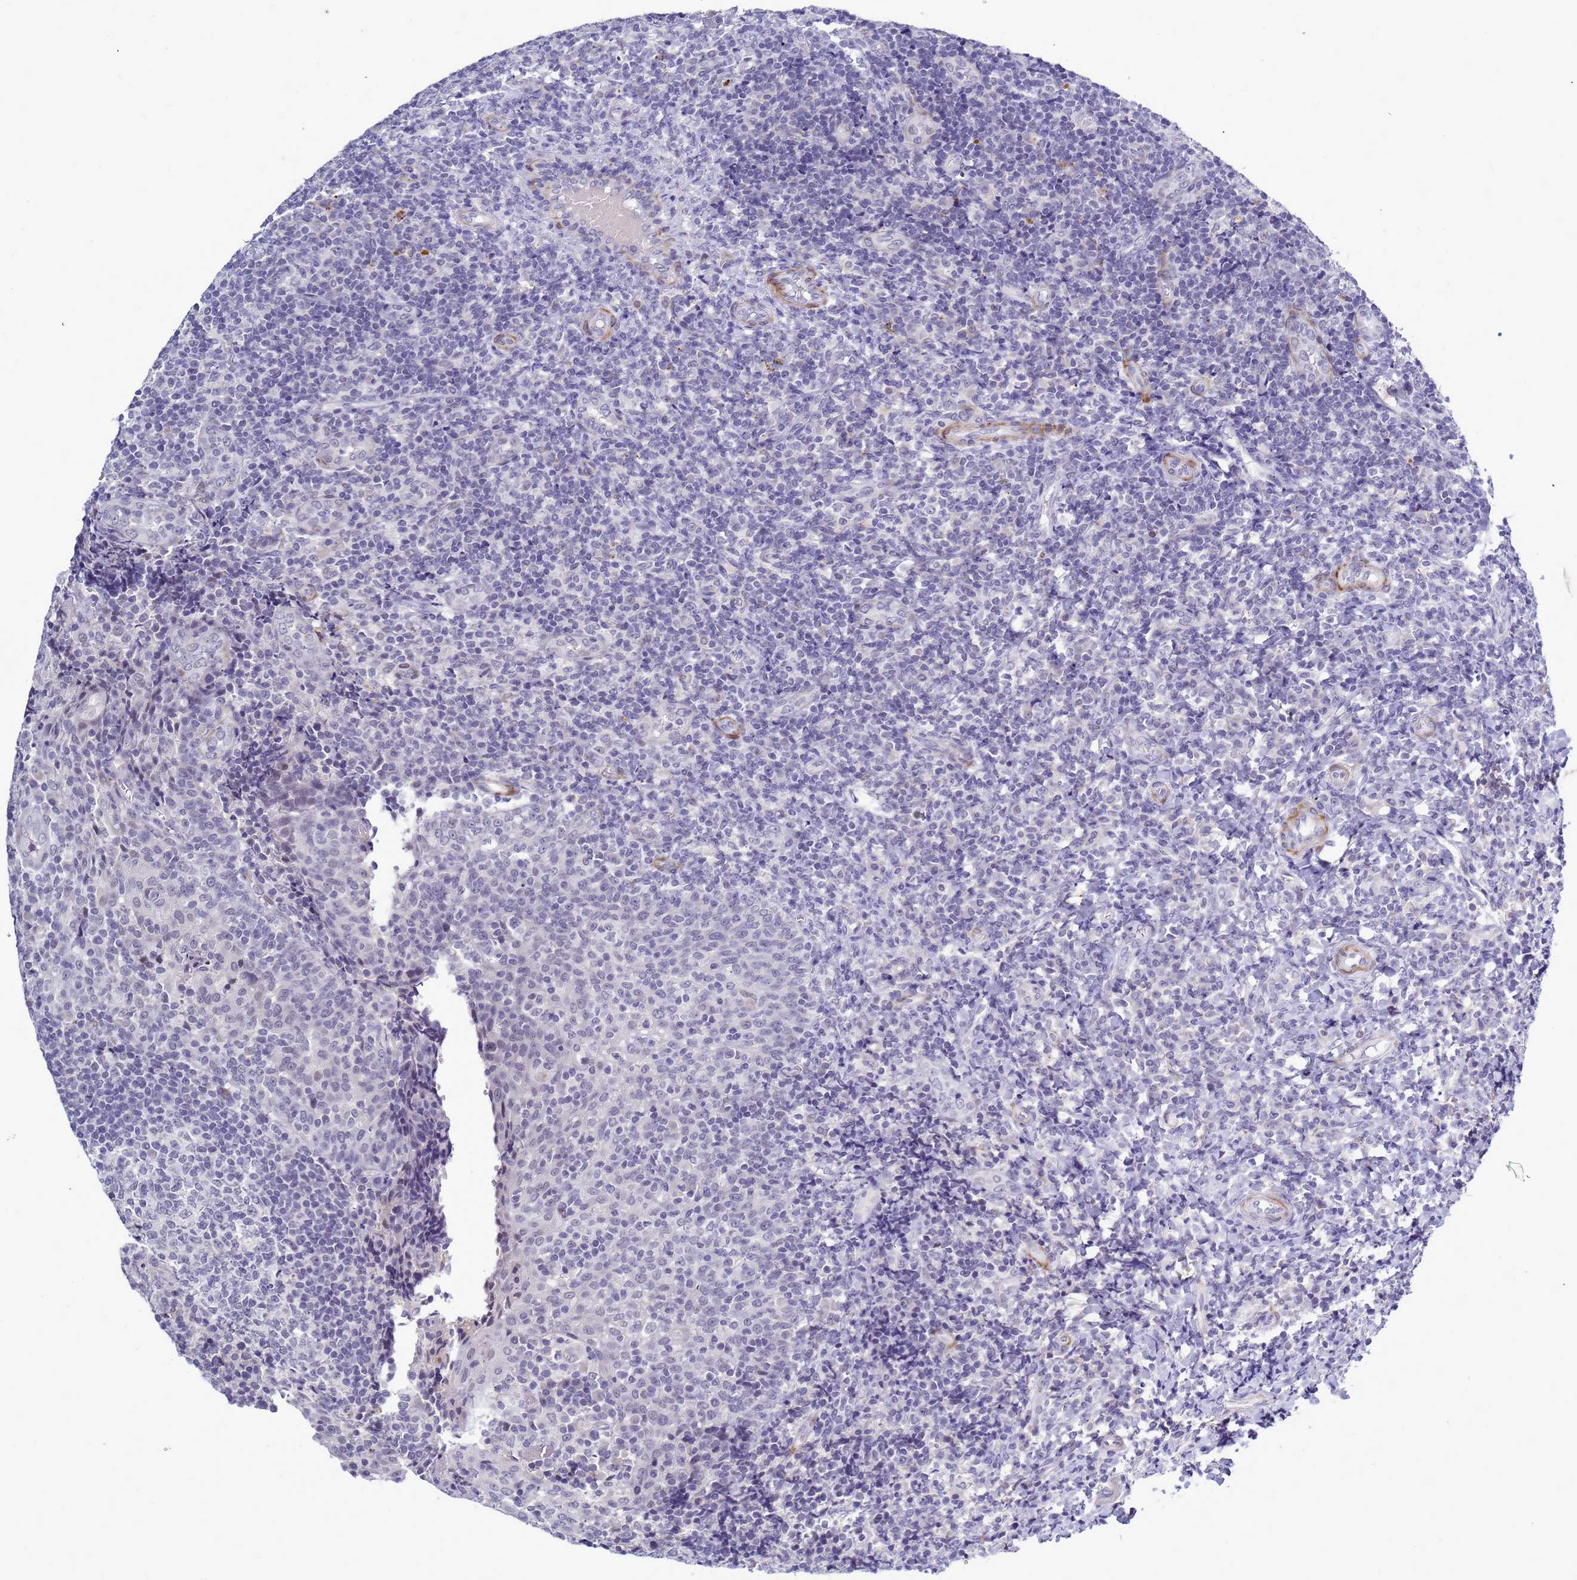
{"staining": {"intensity": "negative", "quantity": "none", "location": "none"}, "tissue": "tonsil", "cell_type": "Germinal center cells", "image_type": "normal", "snomed": [{"axis": "morphology", "description": "Normal tissue, NOS"}, {"axis": "topography", "description": "Tonsil"}], "caption": "DAB (3,3'-diaminobenzidine) immunohistochemical staining of benign human tonsil exhibits no significant expression in germinal center cells.", "gene": "CXorf65", "patient": {"sex": "female", "age": 19}}